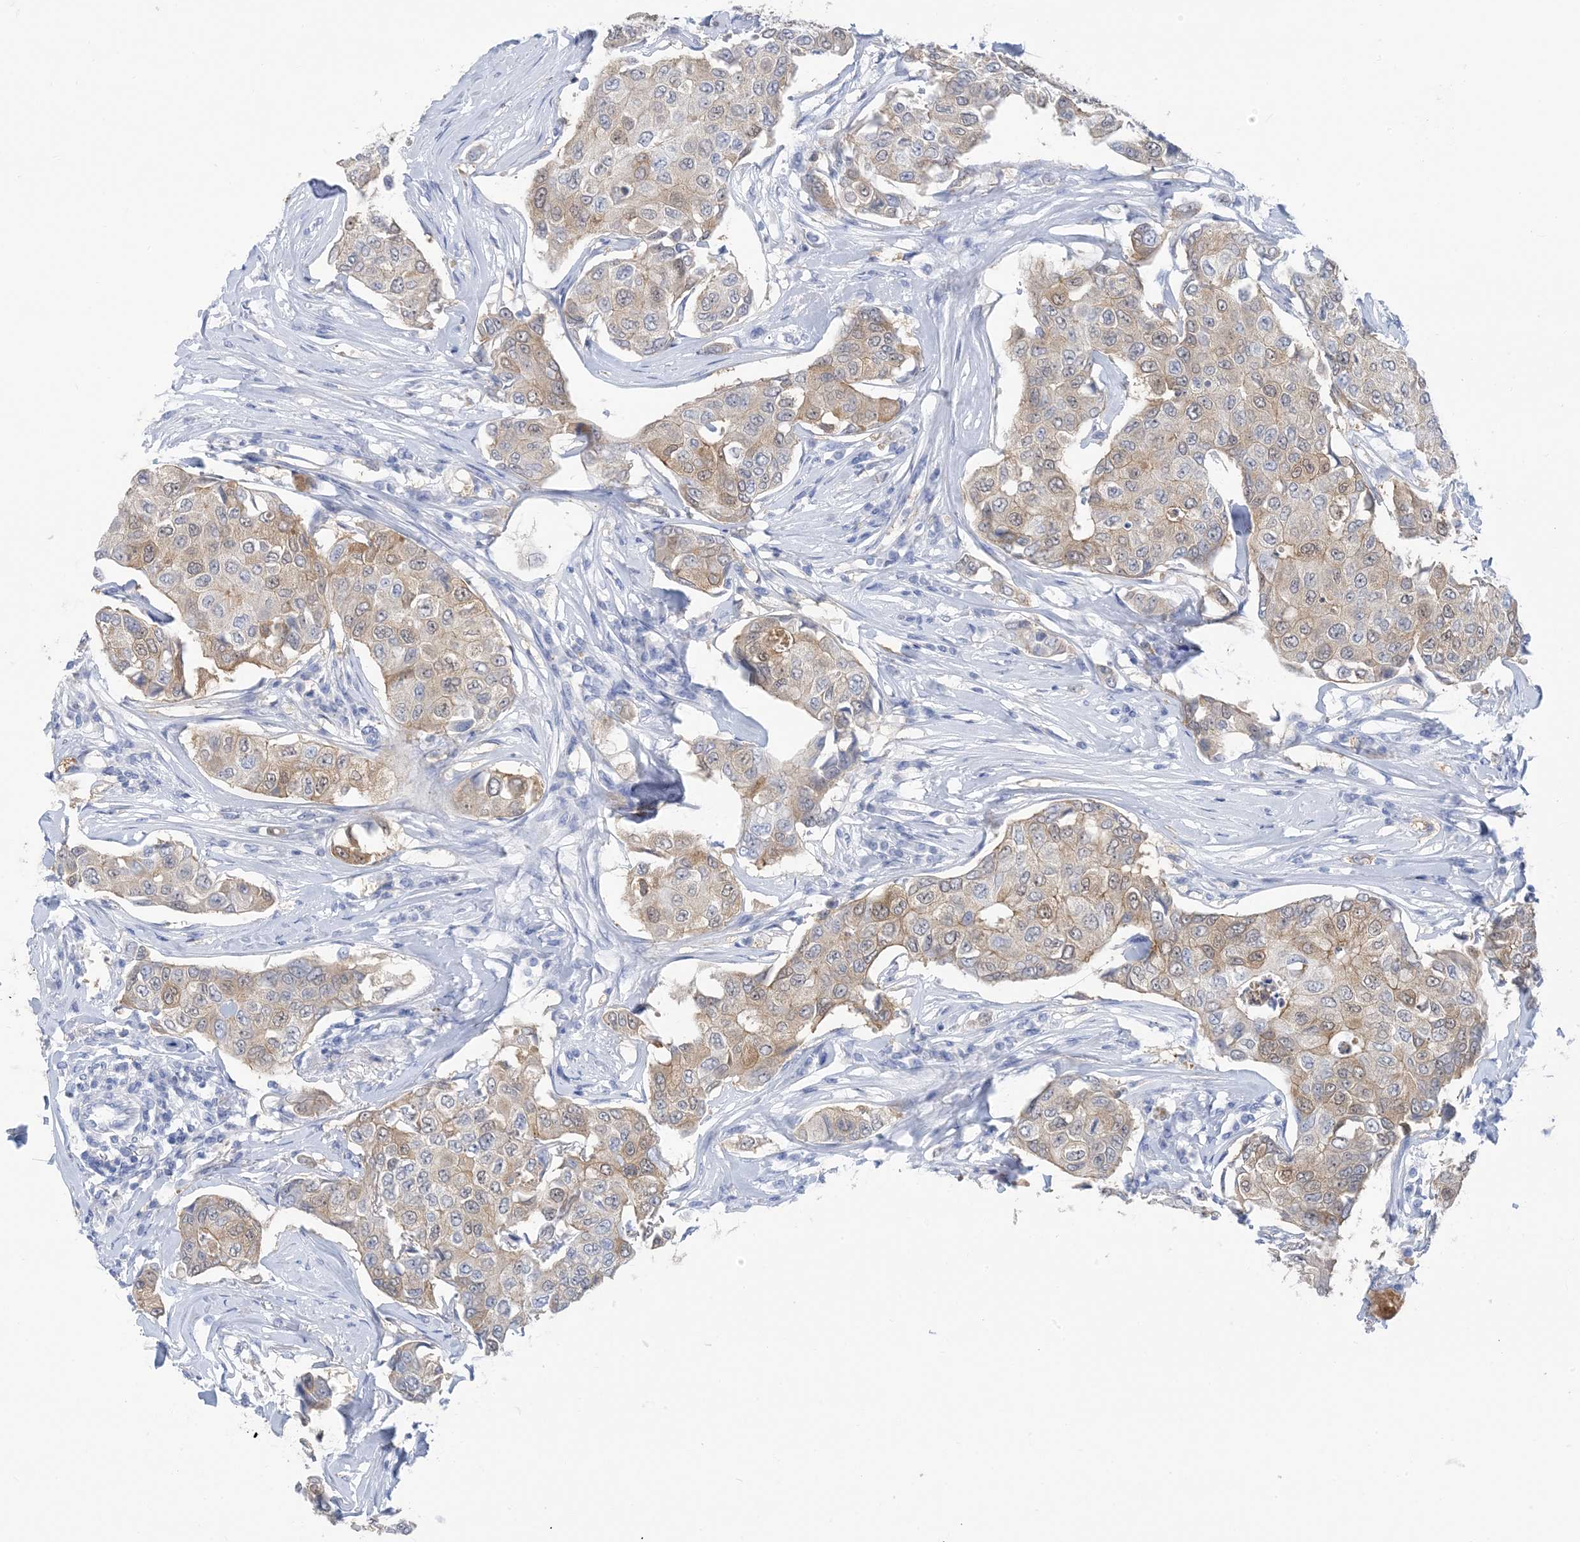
{"staining": {"intensity": "weak", "quantity": ">75%", "location": "cytoplasmic/membranous"}, "tissue": "breast cancer", "cell_type": "Tumor cells", "image_type": "cancer", "snomed": [{"axis": "morphology", "description": "Duct carcinoma"}, {"axis": "topography", "description": "Breast"}], "caption": "Human breast infiltrating ductal carcinoma stained for a protein (brown) demonstrates weak cytoplasmic/membranous positive expression in approximately >75% of tumor cells.", "gene": "SH3YL1", "patient": {"sex": "female", "age": 80}}